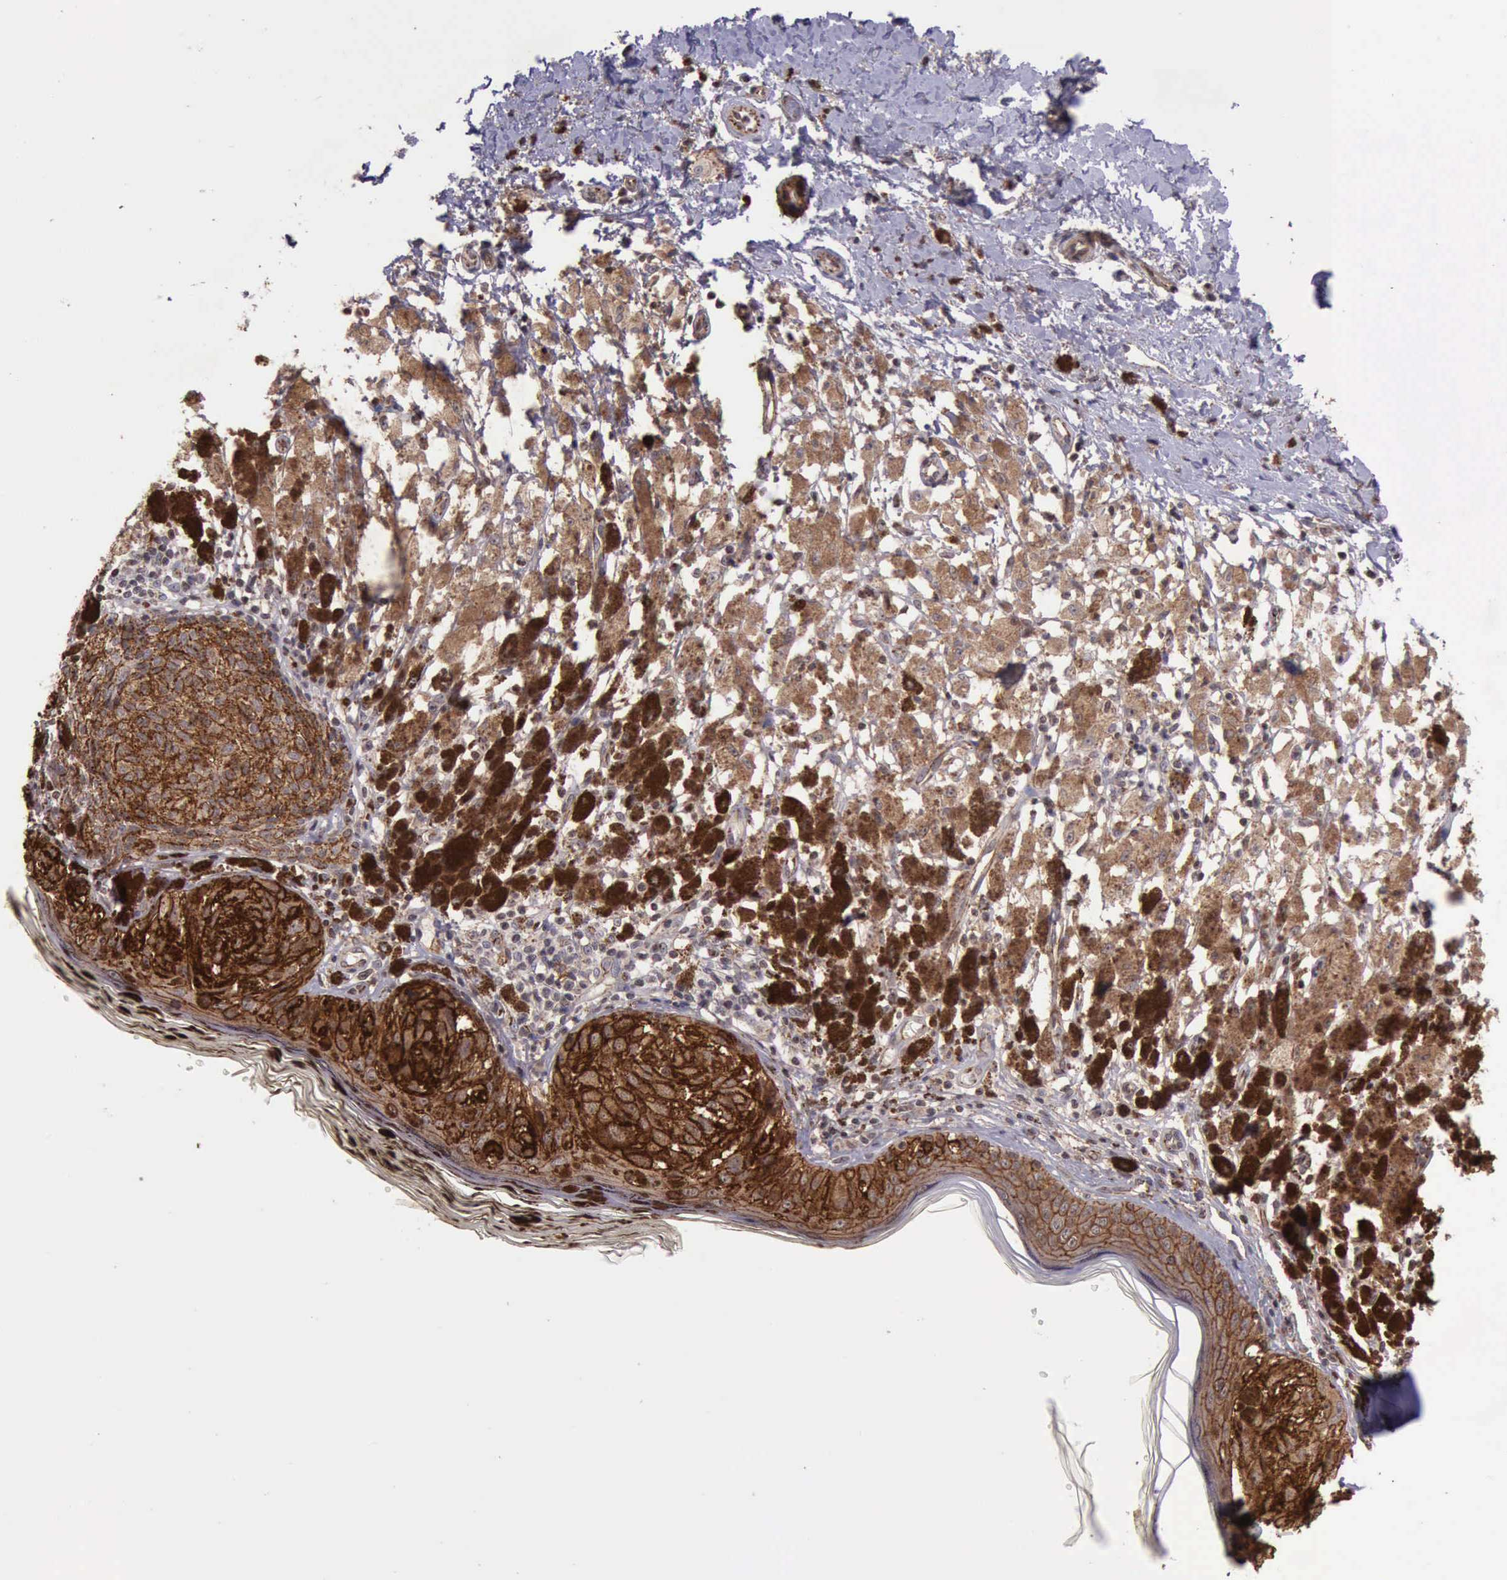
{"staining": {"intensity": "strong", "quantity": ">75%", "location": "cytoplasmic/membranous"}, "tissue": "melanoma", "cell_type": "Tumor cells", "image_type": "cancer", "snomed": [{"axis": "morphology", "description": "Malignant melanoma, NOS"}, {"axis": "topography", "description": "Skin"}], "caption": "Protein expression analysis of malignant melanoma reveals strong cytoplasmic/membranous staining in about >75% of tumor cells. (Brightfield microscopy of DAB IHC at high magnification).", "gene": "CTNNB1", "patient": {"sex": "male", "age": 88}}